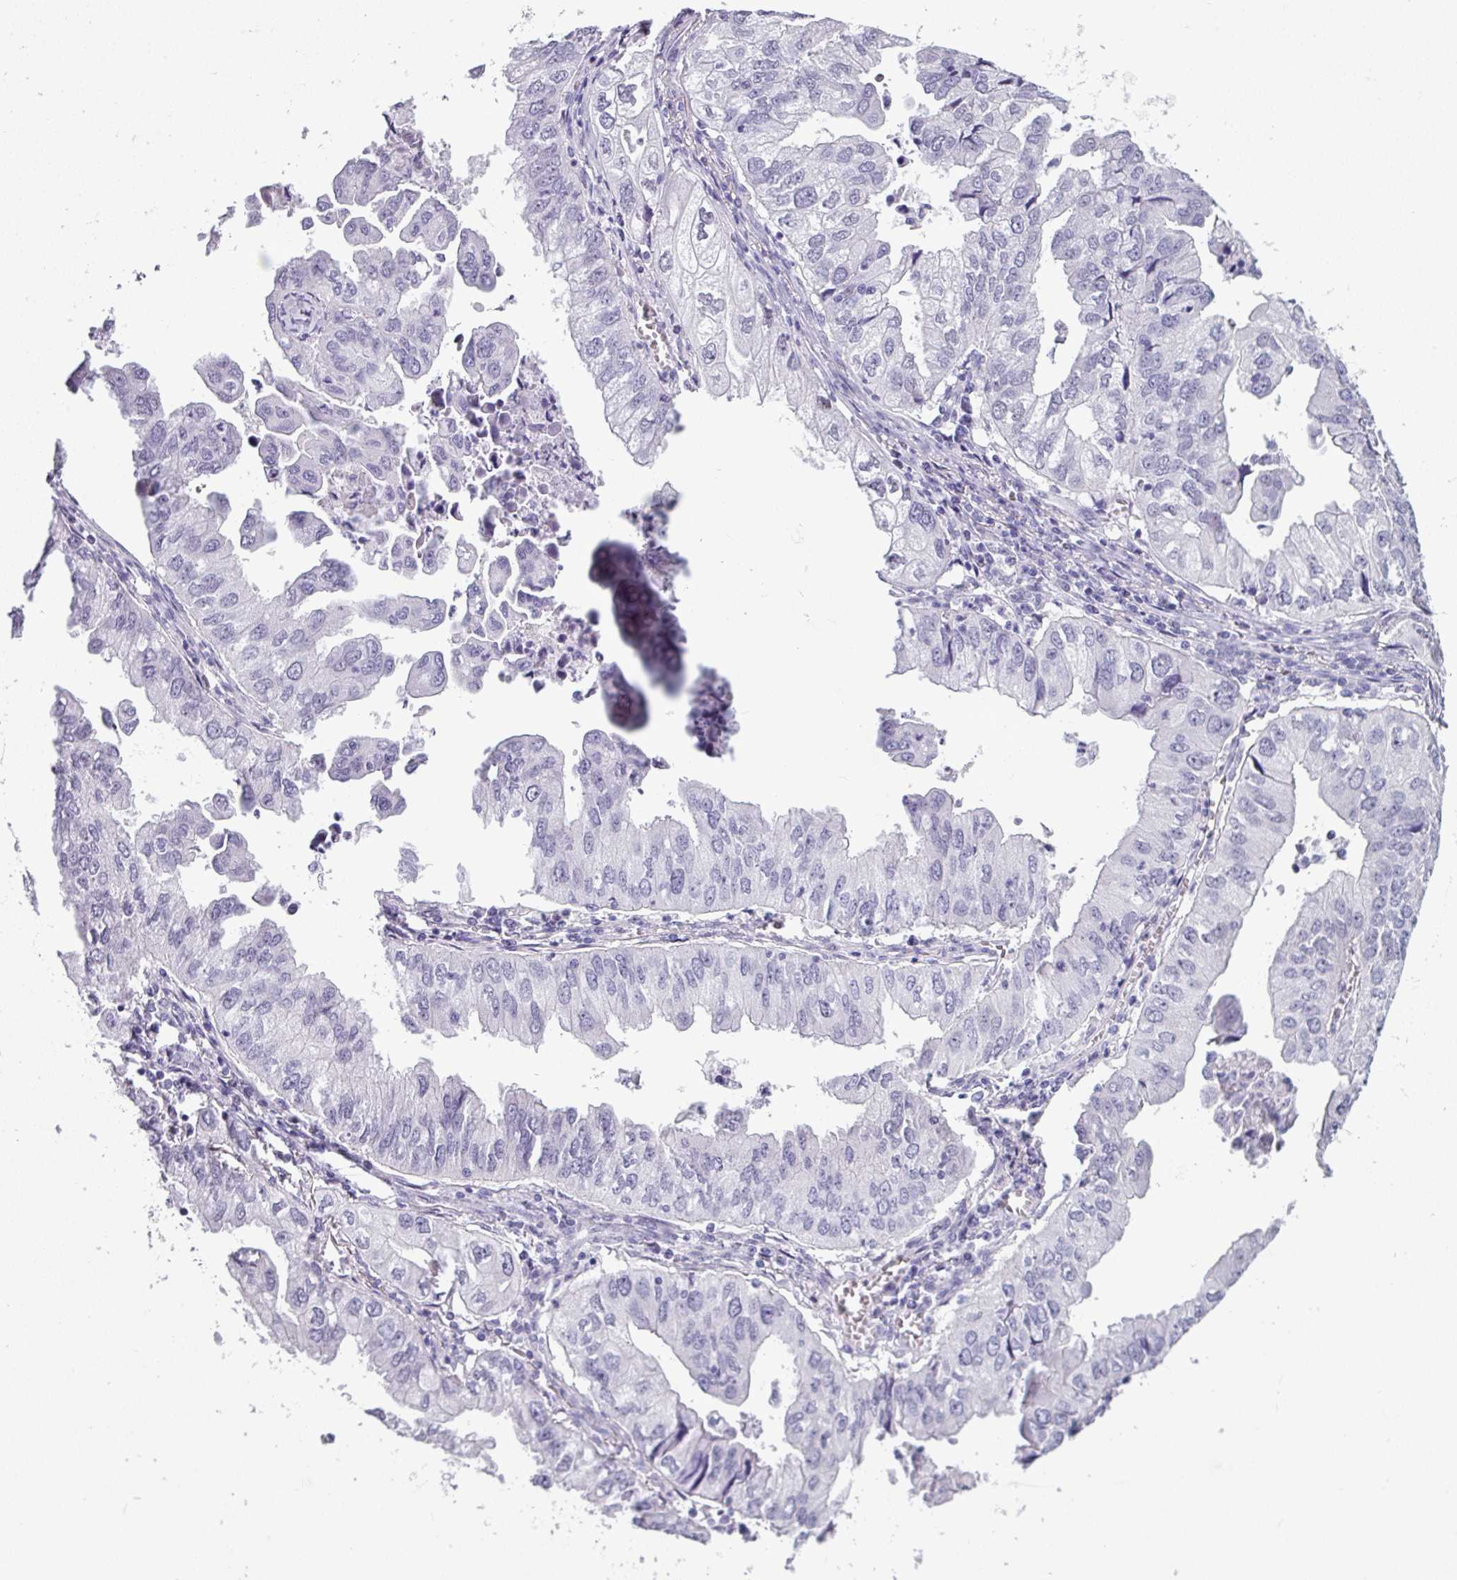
{"staining": {"intensity": "negative", "quantity": "none", "location": "none"}, "tissue": "lung cancer", "cell_type": "Tumor cells", "image_type": "cancer", "snomed": [{"axis": "morphology", "description": "Adenocarcinoma, NOS"}, {"axis": "topography", "description": "Lung"}], "caption": "DAB (3,3'-diaminobenzidine) immunohistochemical staining of lung cancer (adenocarcinoma) exhibits no significant expression in tumor cells.", "gene": "SRGAP1", "patient": {"sex": "male", "age": 48}}